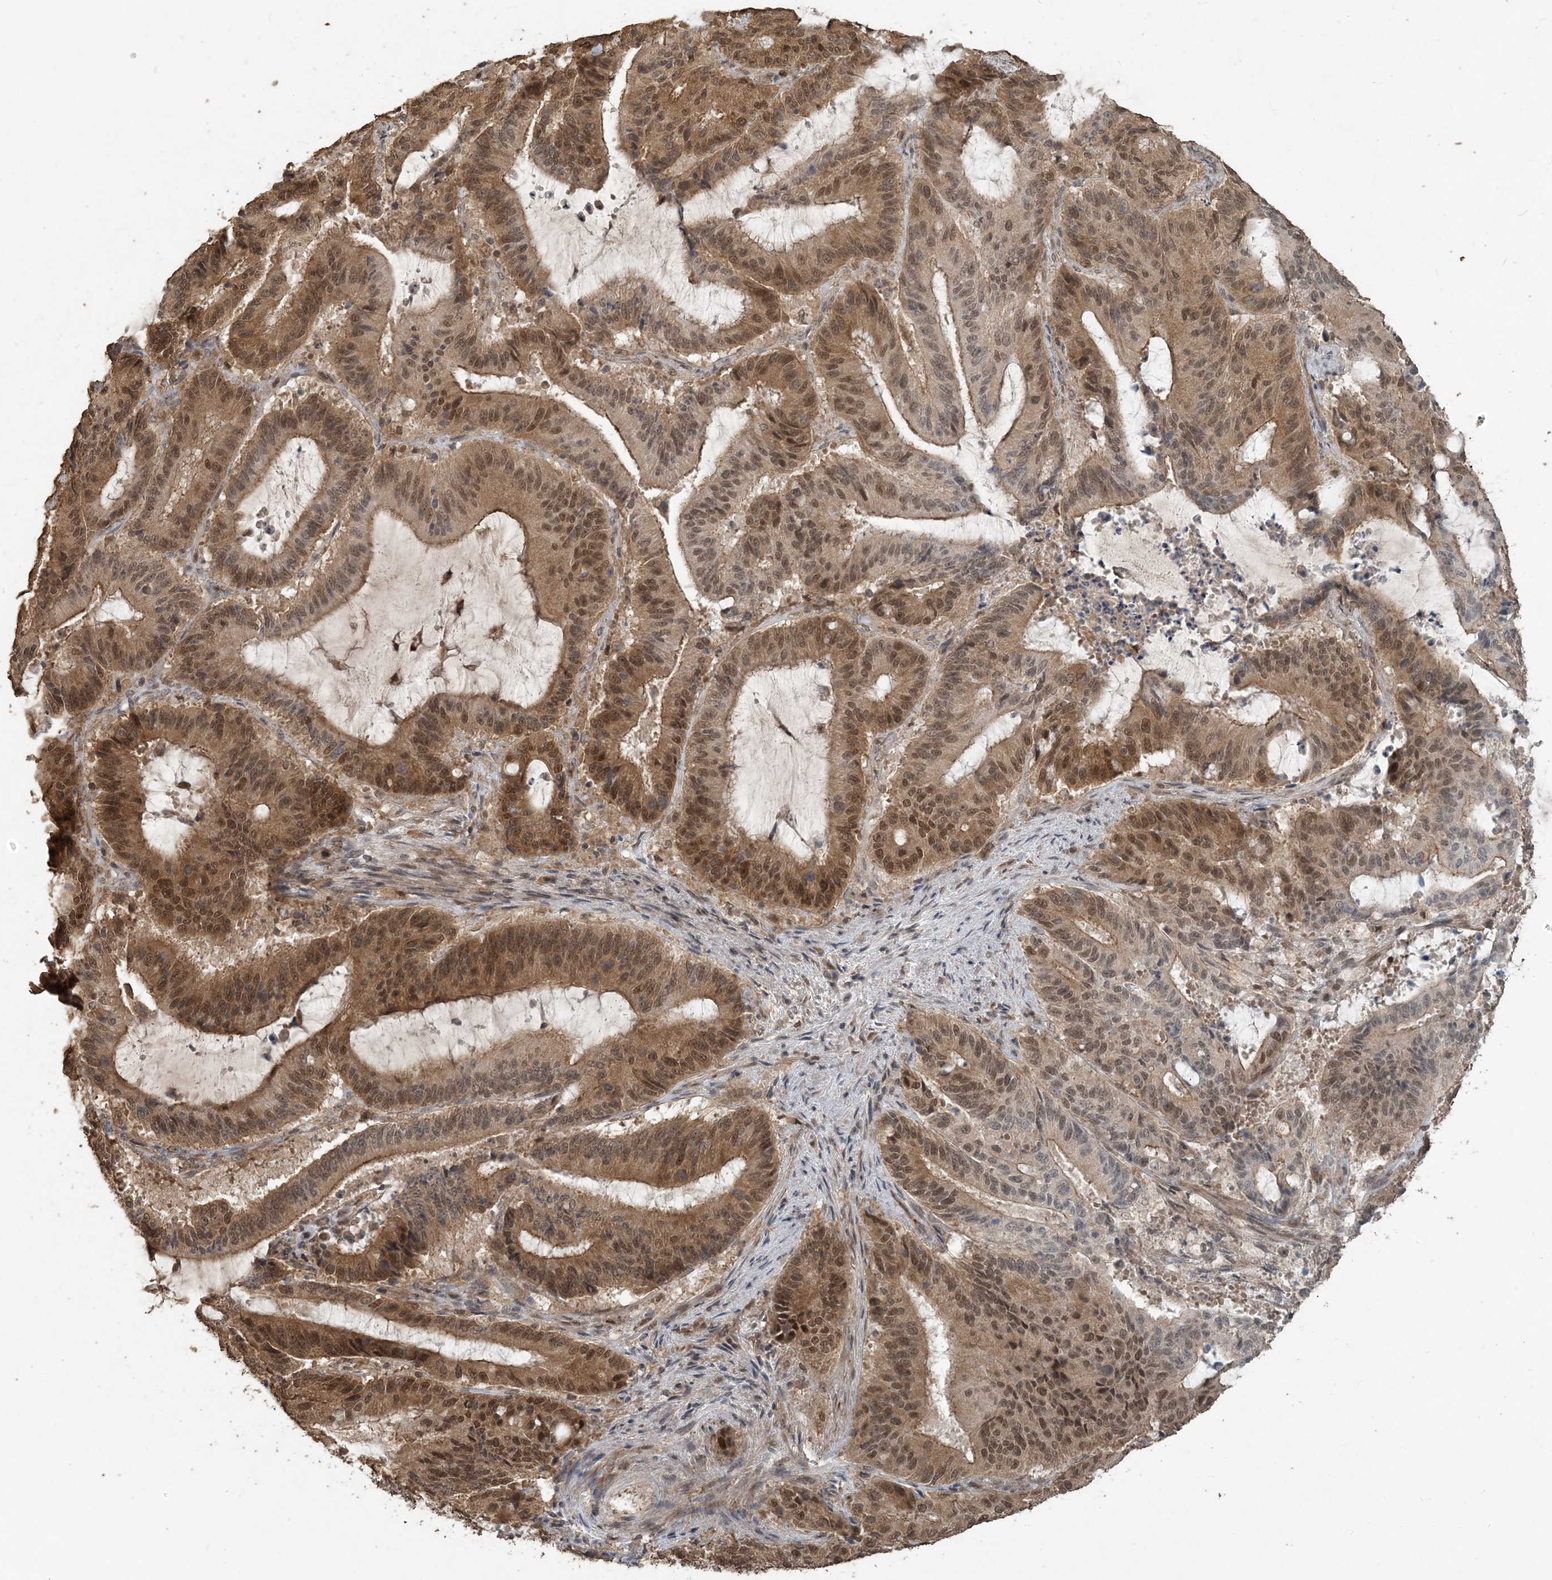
{"staining": {"intensity": "moderate", "quantity": ">75%", "location": "cytoplasmic/membranous,nuclear"}, "tissue": "liver cancer", "cell_type": "Tumor cells", "image_type": "cancer", "snomed": [{"axis": "morphology", "description": "Normal tissue, NOS"}, {"axis": "morphology", "description": "Cholangiocarcinoma"}, {"axis": "topography", "description": "Liver"}, {"axis": "topography", "description": "Peripheral nerve tissue"}], "caption": "Tumor cells reveal medium levels of moderate cytoplasmic/membranous and nuclear expression in about >75% of cells in liver cholangiocarcinoma.", "gene": "ZC3H12A", "patient": {"sex": "female", "age": 73}}